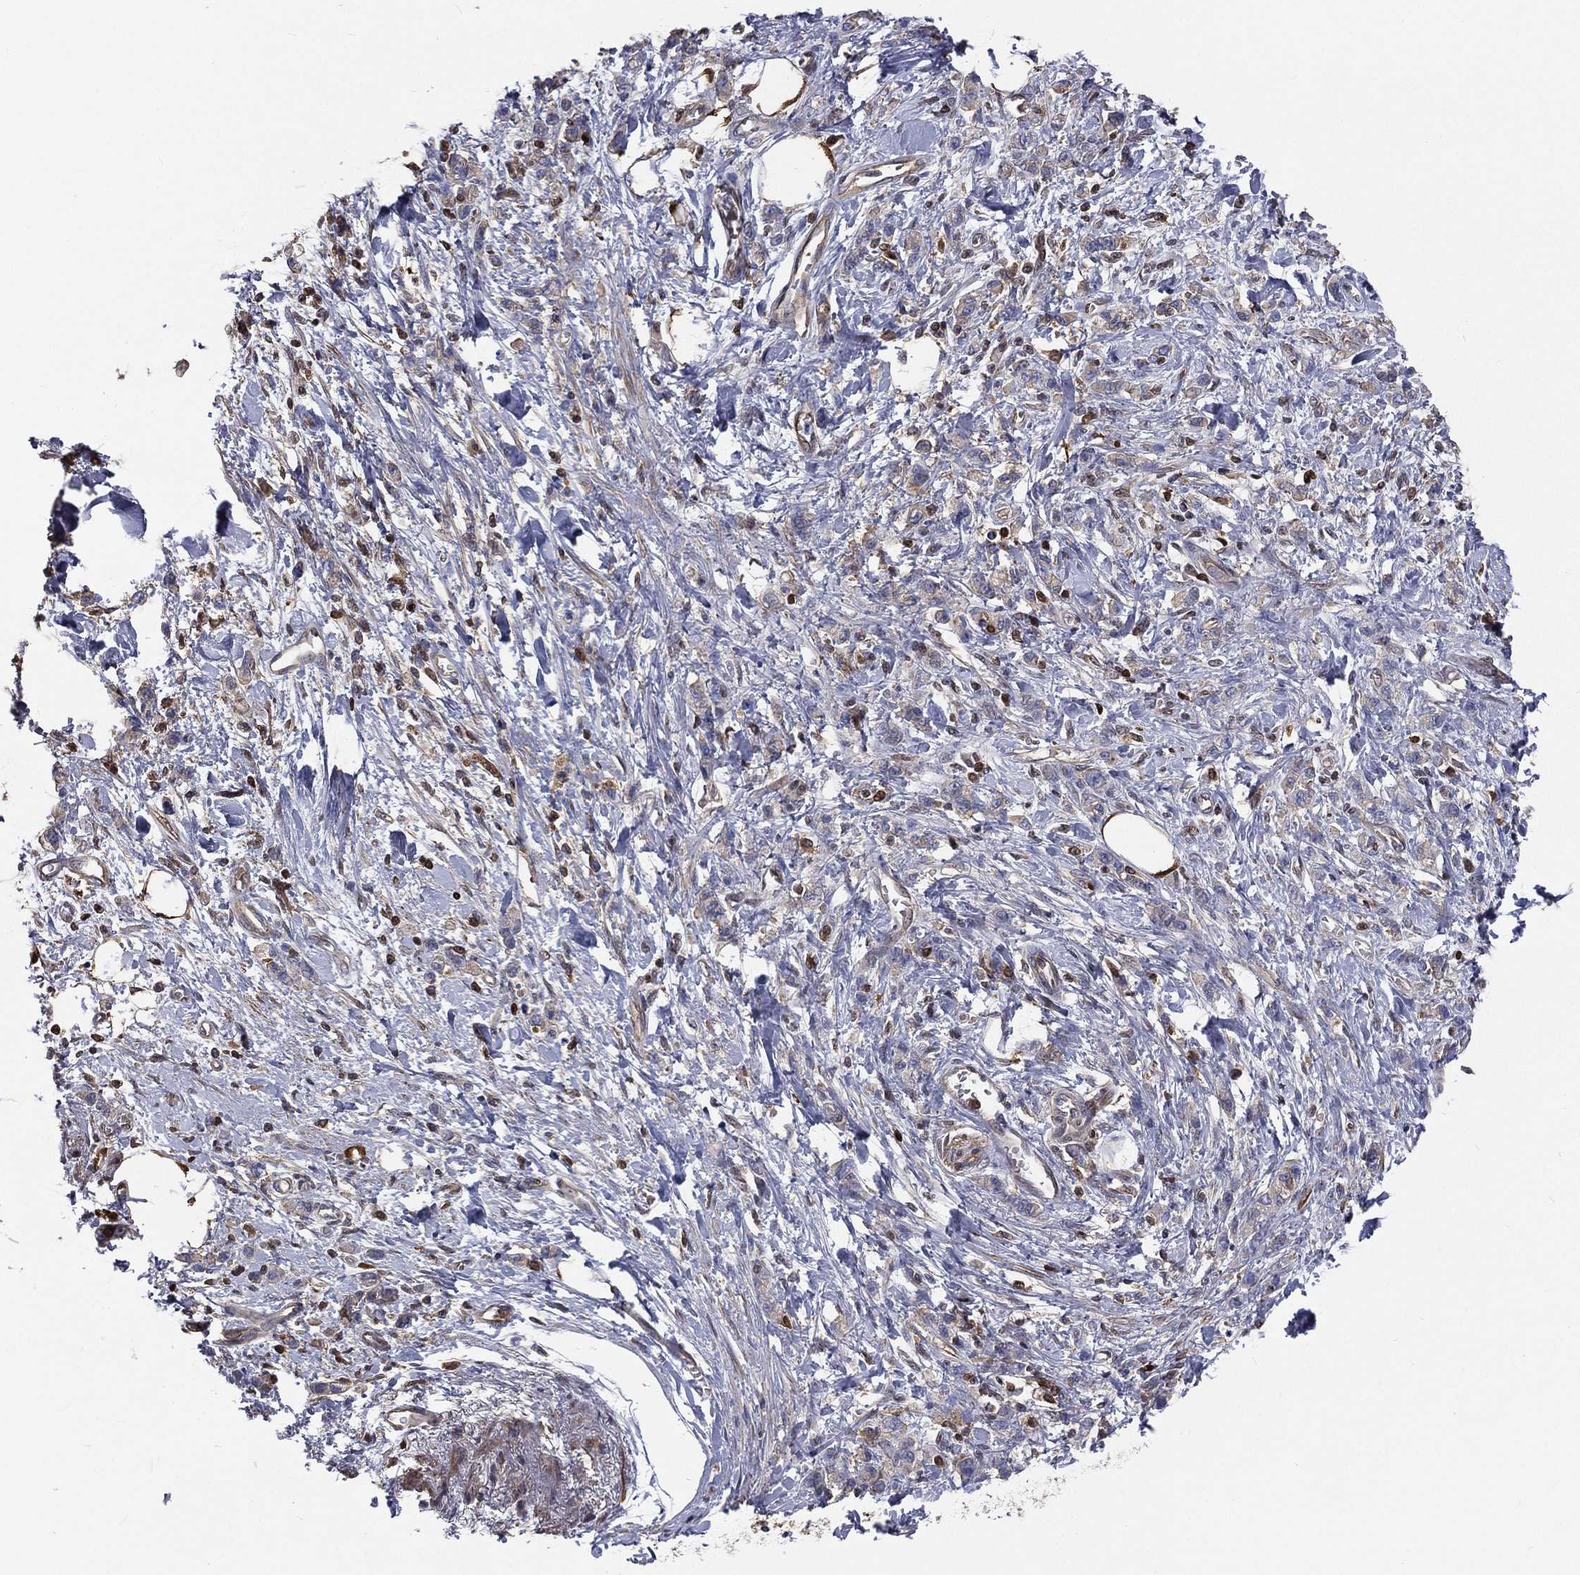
{"staining": {"intensity": "negative", "quantity": "none", "location": "none"}, "tissue": "stomach cancer", "cell_type": "Tumor cells", "image_type": "cancer", "snomed": [{"axis": "morphology", "description": "Adenocarcinoma, NOS"}, {"axis": "topography", "description": "Stomach"}], "caption": "Histopathology image shows no significant protein staining in tumor cells of stomach cancer (adenocarcinoma).", "gene": "TBC1D2", "patient": {"sex": "male", "age": 77}}